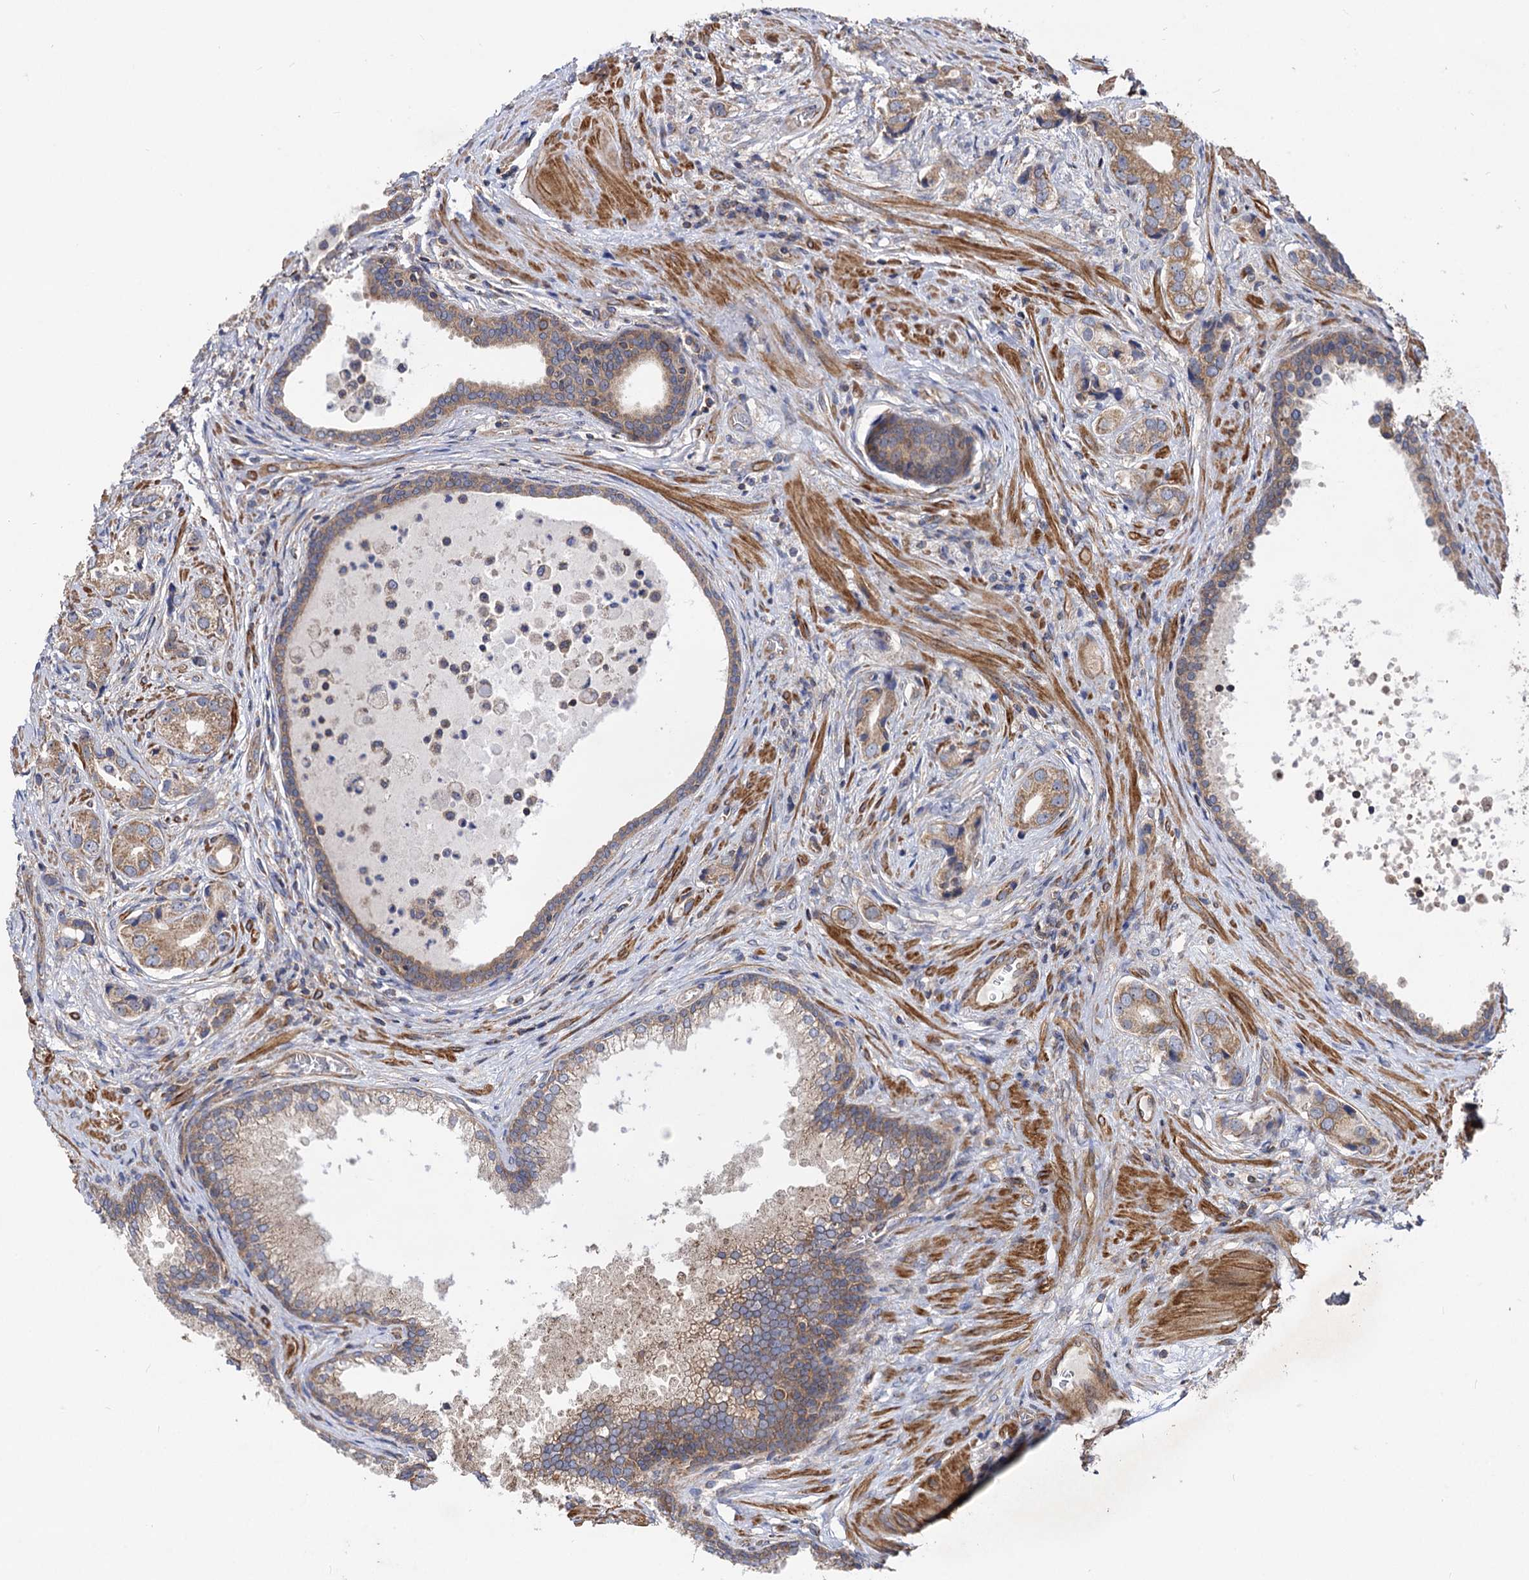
{"staining": {"intensity": "moderate", "quantity": ">75%", "location": "cytoplasmic/membranous"}, "tissue": "prostate cancer", "cell_type": "Tumor cells", "image_type": "cancer", "snomed": [{"axis": "morphology", "description": "Adenocarcinoma, Low grade"}, {"axis": "topography", "description": "Prostate"}], "caption": "Protein expression analysis of human prostate cancer (low-grade adenocarcinoma) reveals moderate cytoplasmic/membranous expression in about >75% of tumor cells.", "gene": "DYDC1", "patient": {"sex": "male", "age": 71}}